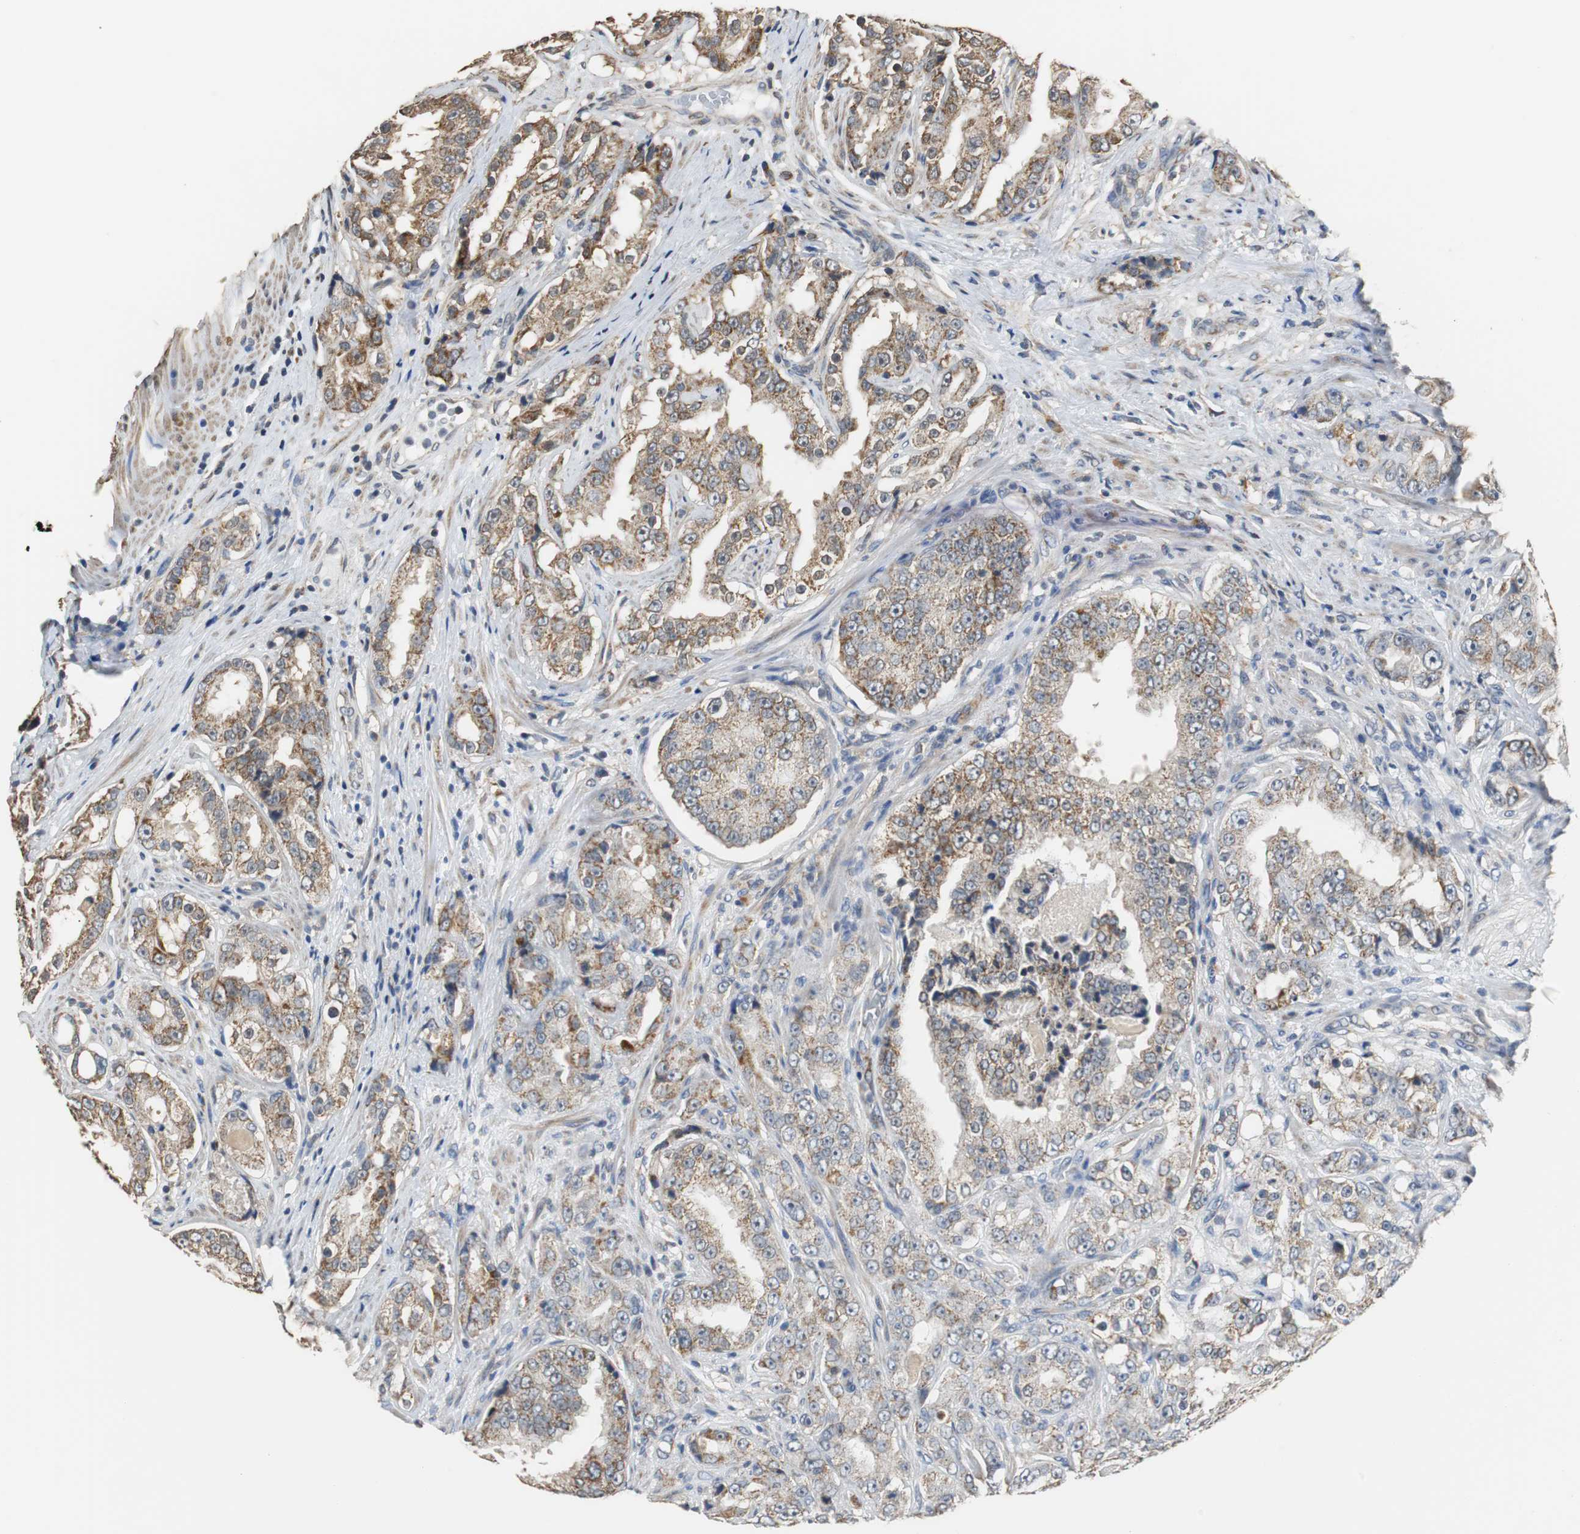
{"staining": {"intensity": "moderate", "quantity": ">75%", "location": "cytoplasmic/membranous"}, "tissue": "prostate cancer", "cell_type": "Tumor cells", "image_type": "cancer", "snomed": [{"axis": "morphology", "description": "Adenocarcinoma, High grade"}, {"axis": "topography", "description": "Prostate"}], "caption": "Immunohistochemistry (IHC) of high-grade adenocarcinoma (prostate) exhibits medium levels of moderate cytoplasmic/membranous positivity in about >75% of tumor cells.", "gene": "HMGCL", "patient": {"sex": "male", "age": 73}}